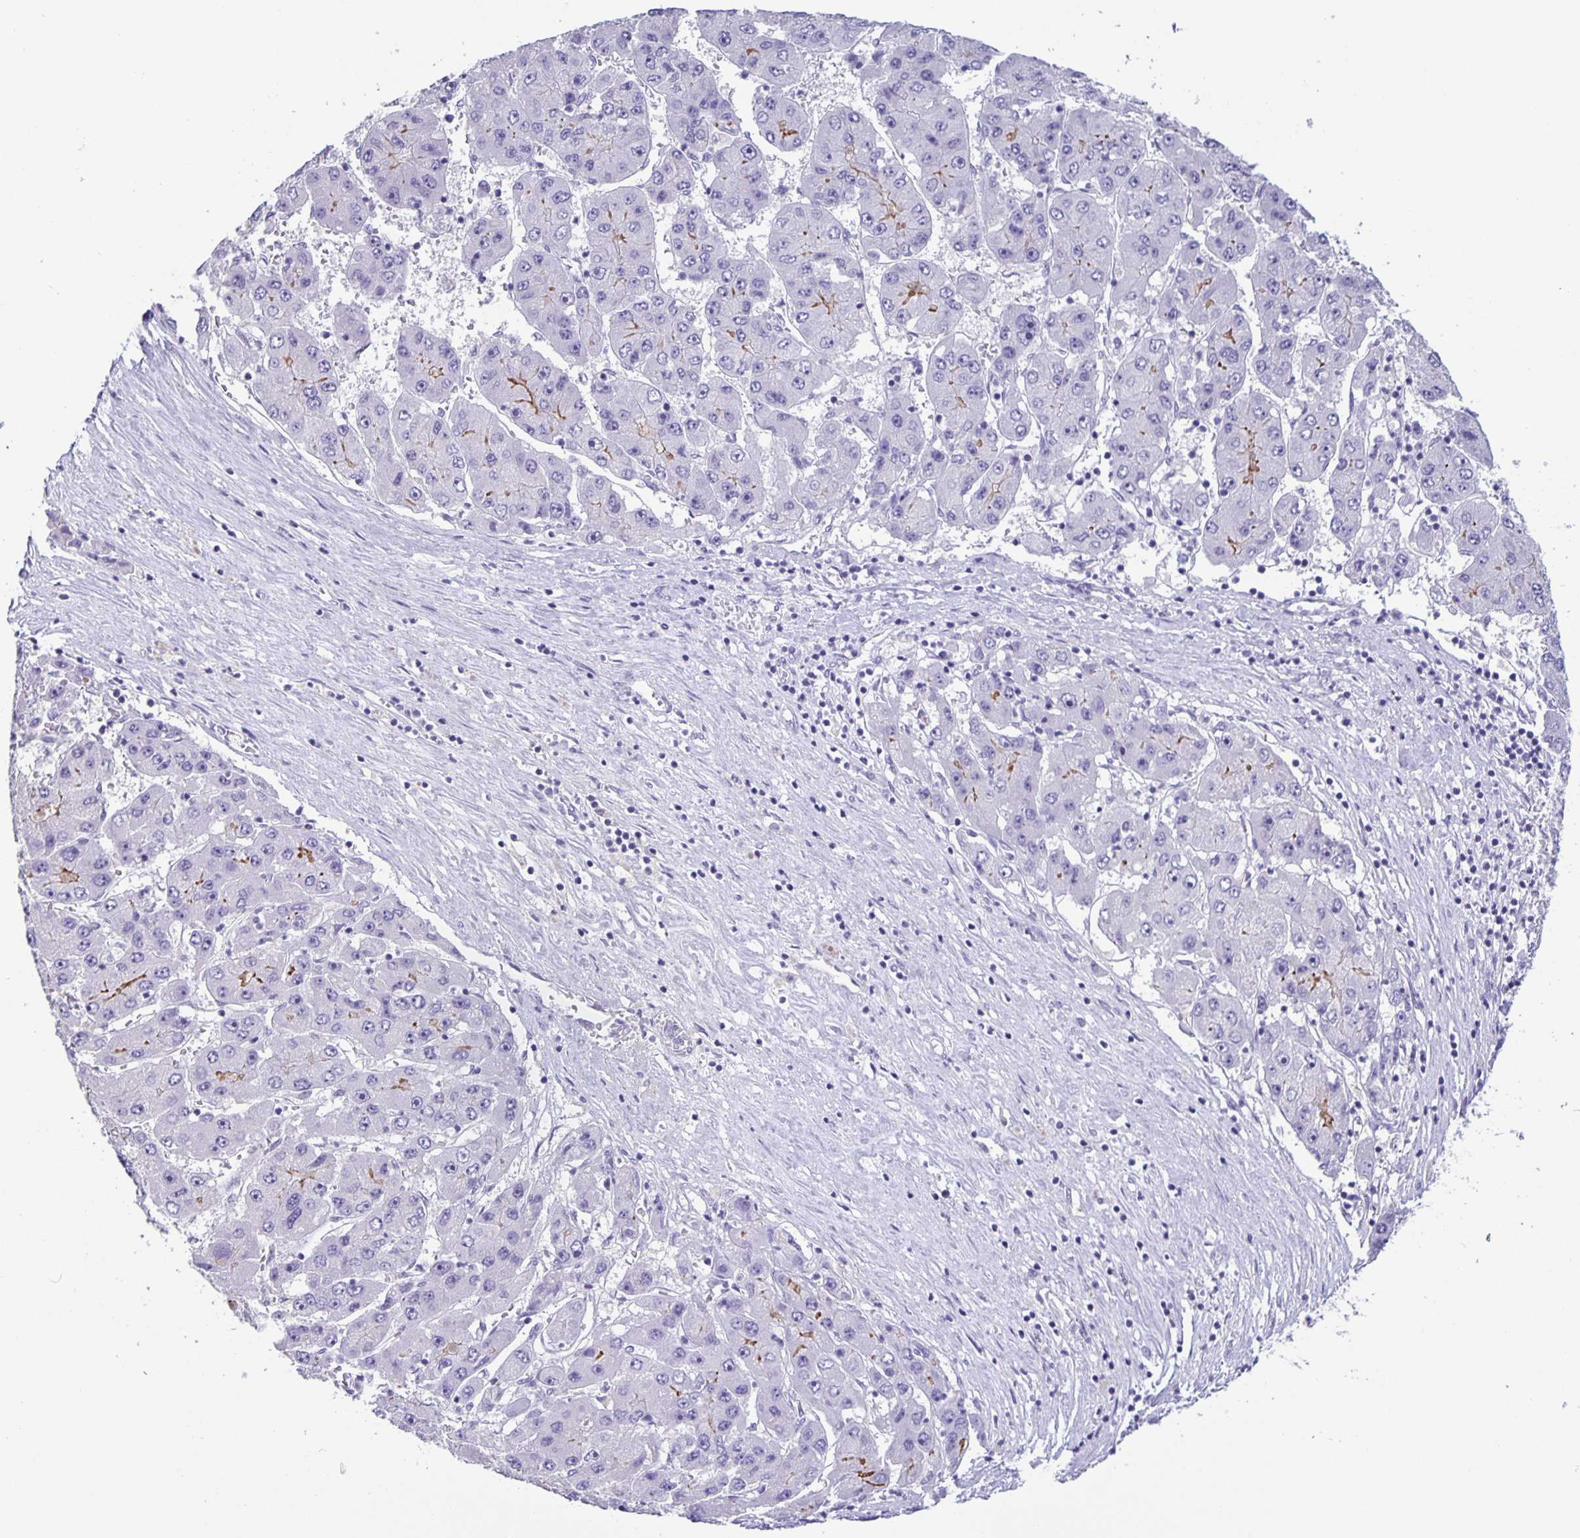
{"staining": {"intensity": "moderate", "quantity": "<25%", "location": "cytoplasmic/membranous"}, "tissue": "liver cancer", "cell_type": "Tumor cells", "image_type": "cancer", "snomed": [{"axis": "morphology", "description": "Carcinoma, Hepatocellular, NOS"}, {"axis": "topography", "description": "Liver"}], "caption": "Moderate cytoplasmic/membranous staining for a protein is appreciated in approximately <25% of tumor cells of liver cancer using immunohistochemistry (IHC).", "gene": "PHRF1", "patient": {"sex": "female", "age": 61}}